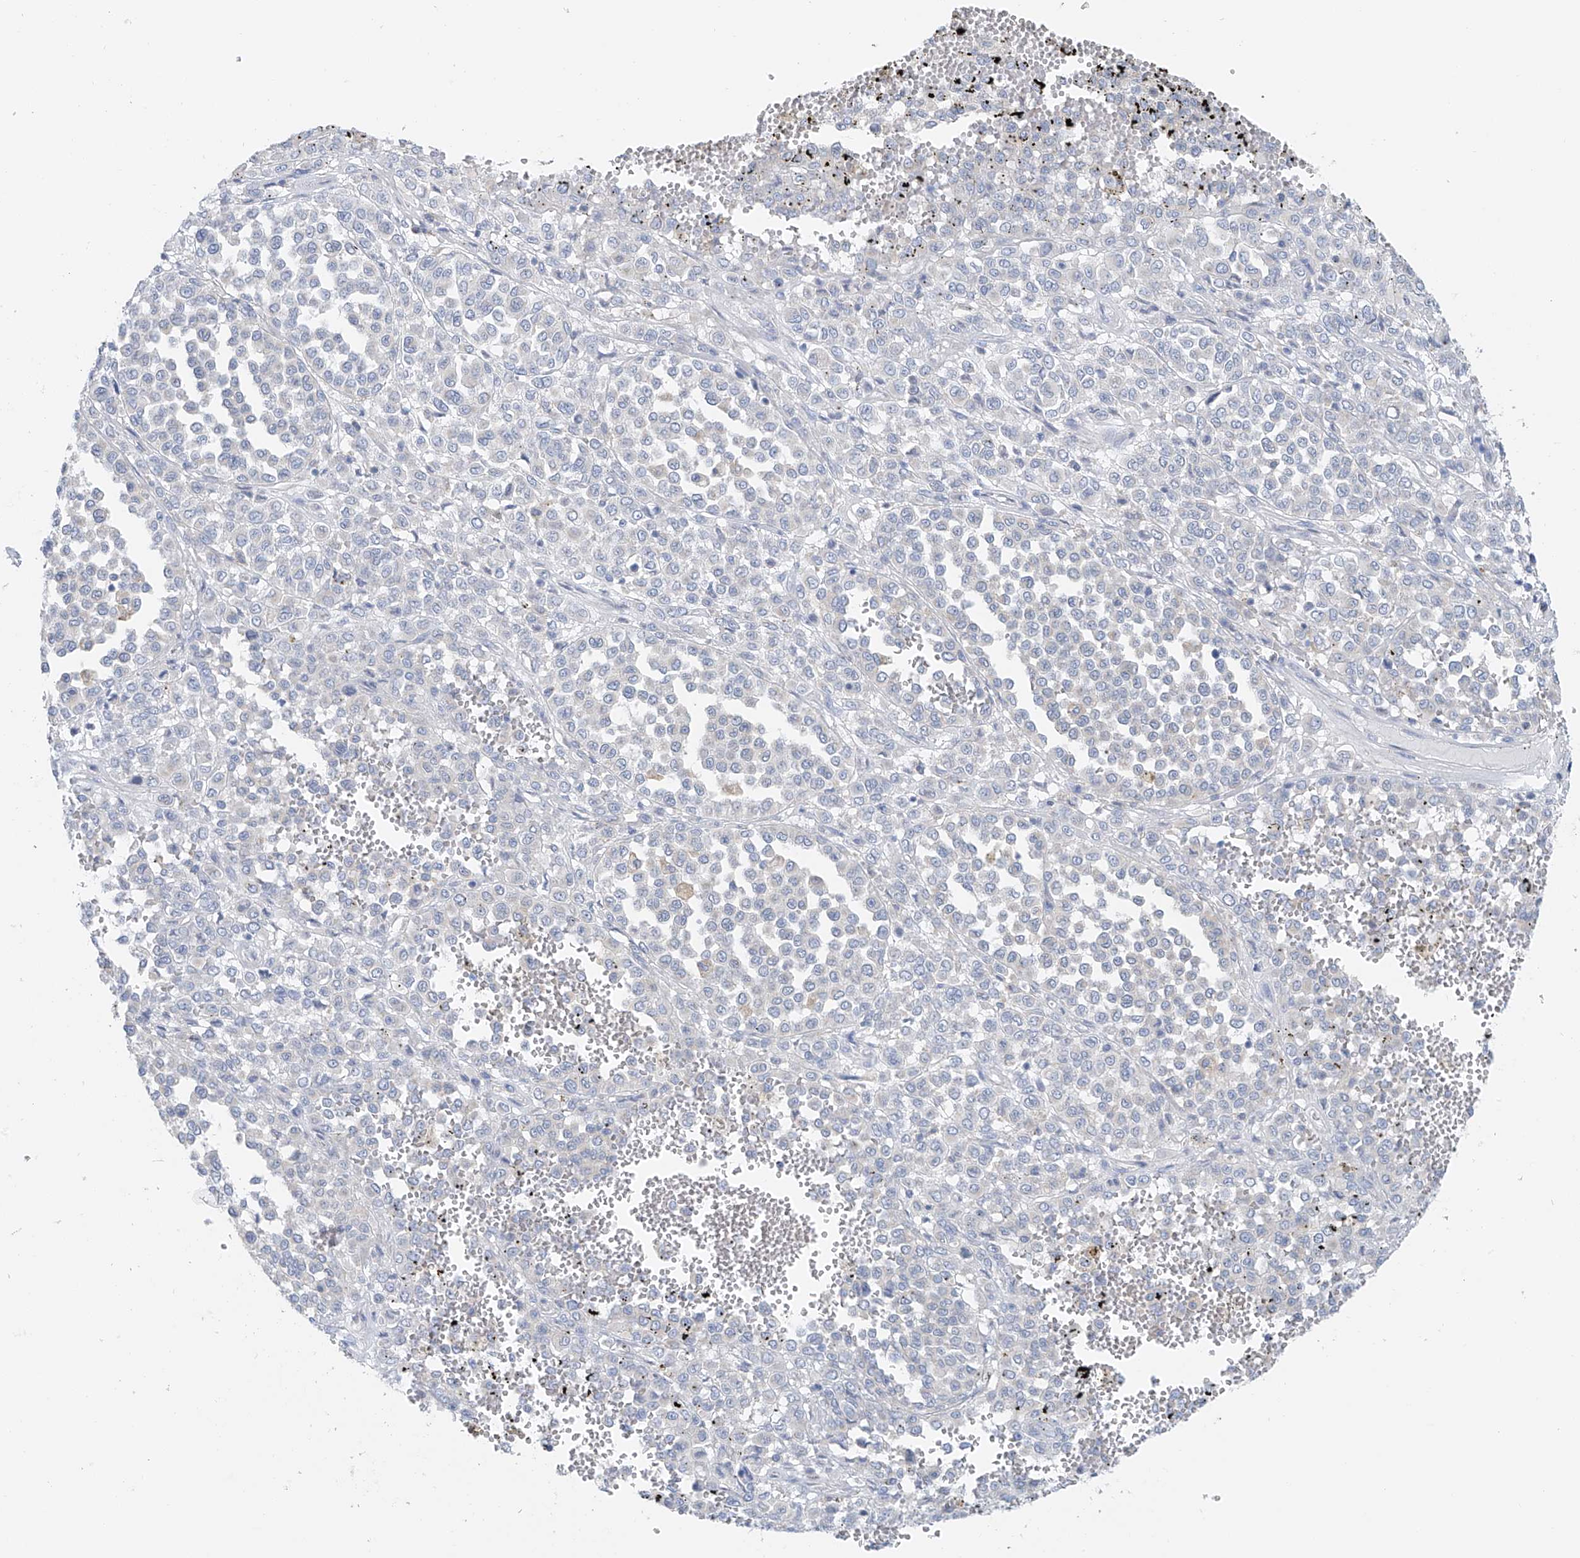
{"staining": {"intensity": "negative", "quantity": "none", "location": "none"}, "tissue": "melanoma", "cell_type": "Tumor cells", "image_type": "cancer", "snomed": [{"axis": "morphology", "description": "Malignant melanoma, Metastatic site"}, {"axis": "topography", "description": "Pancreas"}], "caption": "Protein analysis of malignant melanoma (metastatic site) demonstrates no significant expression in tumor cells.", "gene": "POMGNT2", "patient": {"sex": "female", "age": 30}}